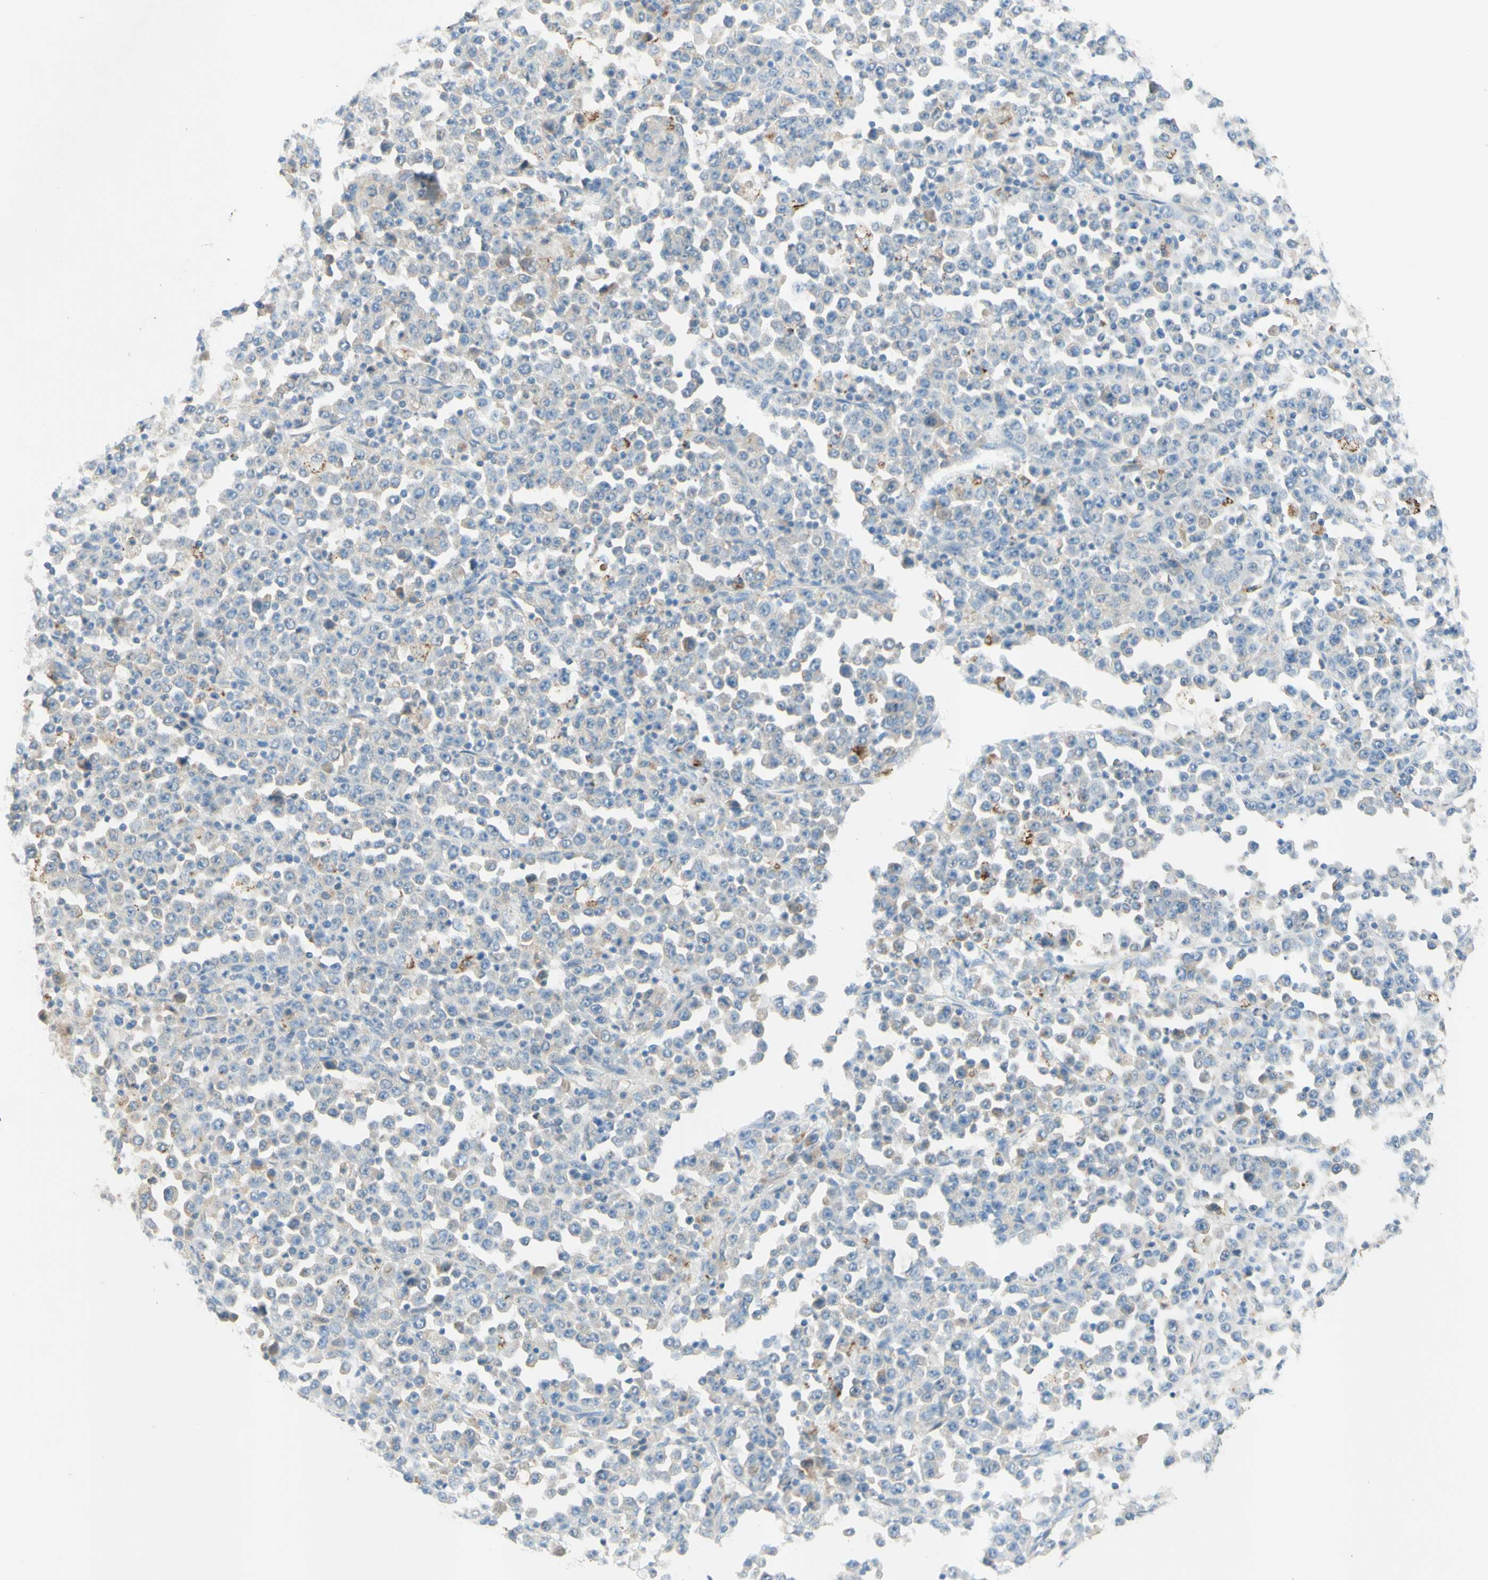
{"staining": {"intensity": "moderate", "quantity": "<25%", "location": "cytoplasmic/membranous"}, "tissue": "stomach cancer", "cell_type": "Tumor cells", "image_type": "cancer", "snomed": [{"axis": "morphology", "description": "Normal tissue, NOS"}, {"axis": "morphology", "description": "Adenocarcinoma, NOS"}, {"axis": "topography", "description": "Stomach, upper"}, {"axis": "topography", "description": "Stomach"}], "caption": "Immunohistochemical staining of stomach cancer shows low levels of moderate cytoplasmic/membranous staining in about <25% of tumor cells.", "gene": "ARMC10", "patient": {"sex": "male", "age": 59}}